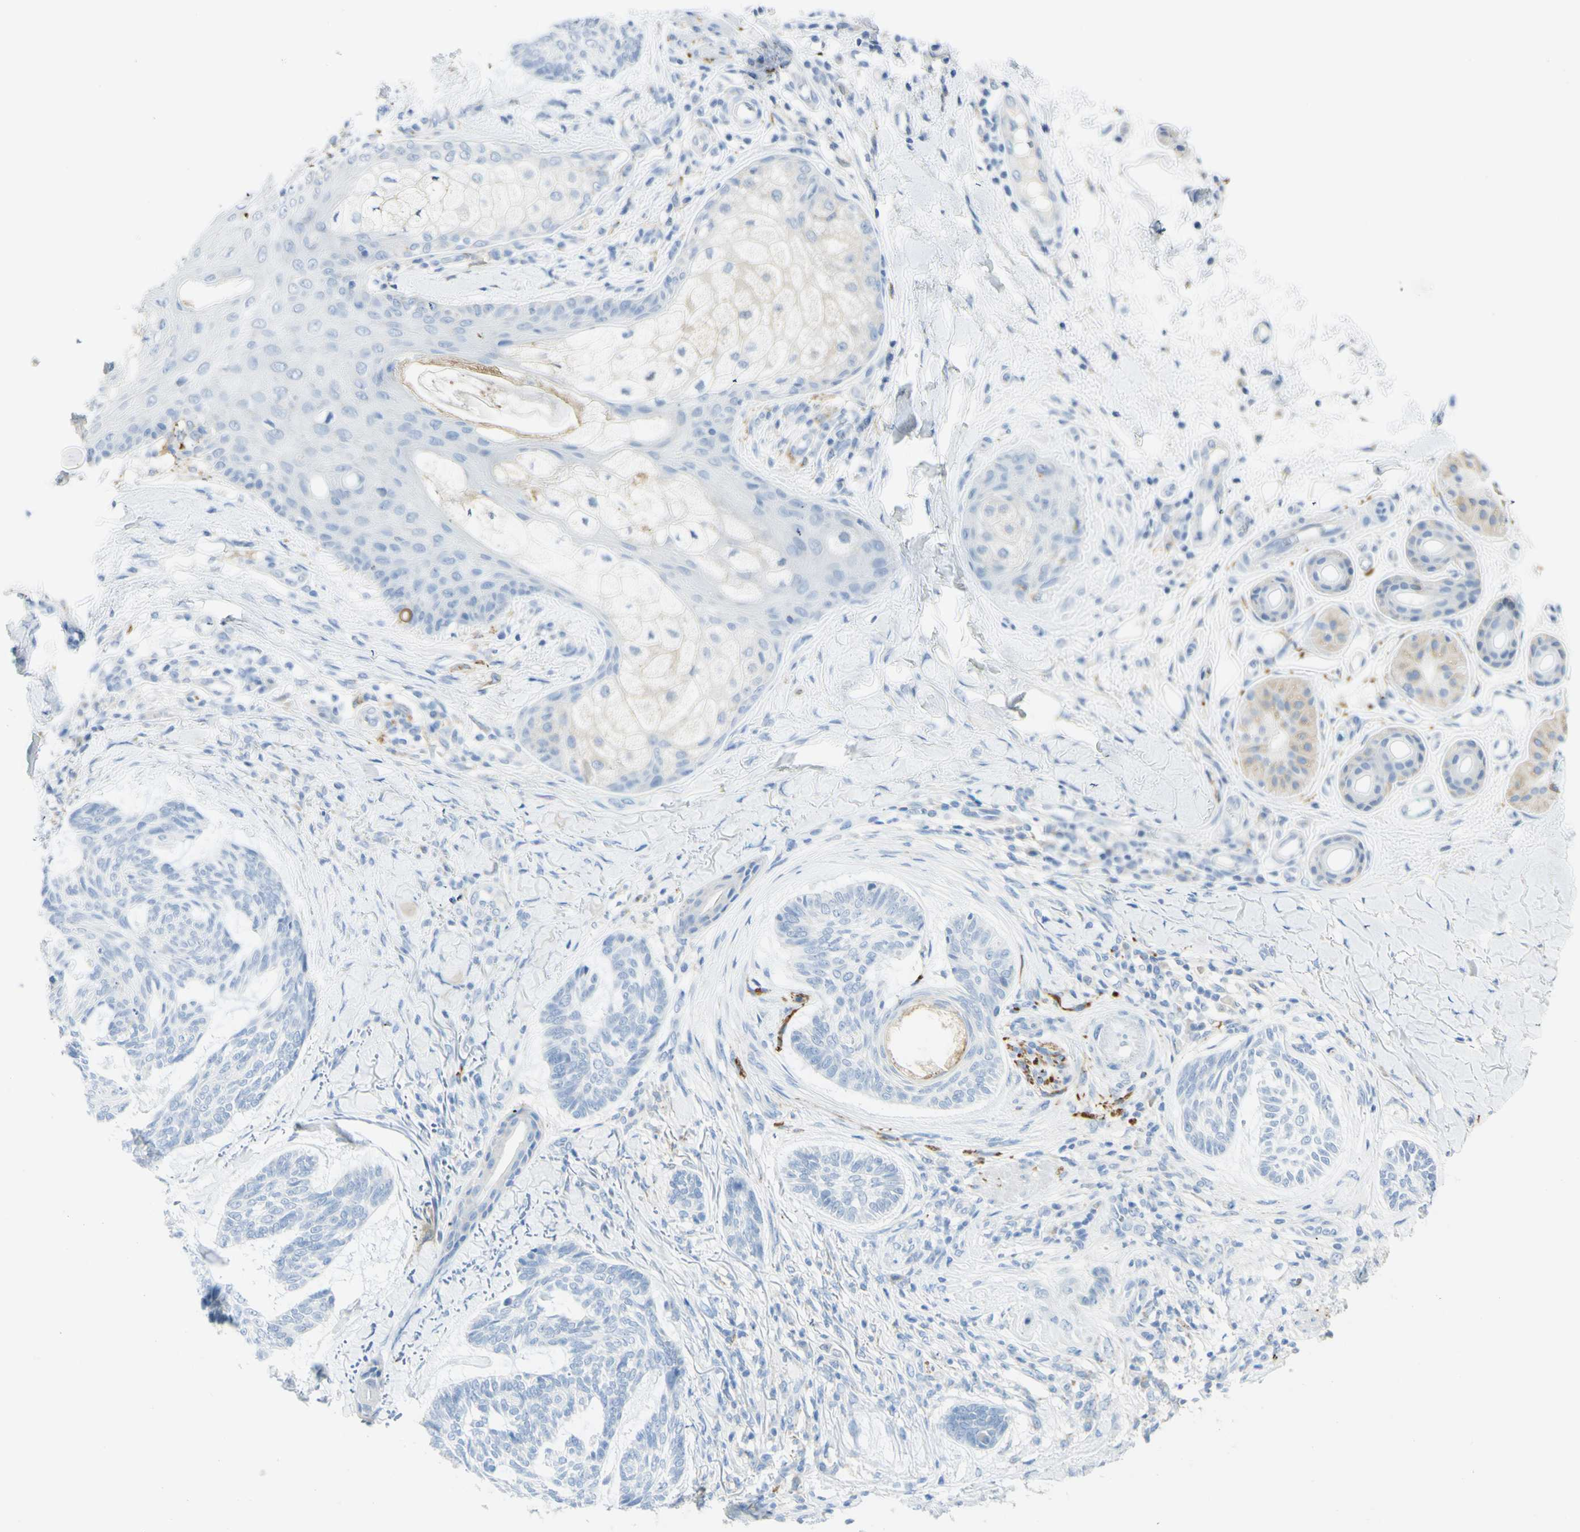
{"staining": {"intensity": "negative", "quantity": "none", "location": "none"}, "tissue": "skin cancer", "cell_type": "Tumor cells", "image_type": "cancer", "snomed": [{"axis": "morphology", "description": "Basal cell carcinoma"}, {"axis": "topography", "description": "Skin"}], "caption": "Immunohistochemistry of human skin cancer (basal cell carcinoma) reveals no positivity in tumor cells. (DAB IHC visualized using brightfield microscopy, high magnification).", "gene": "TSPAN1", "patient": {"sex": "male", "age": 43}}